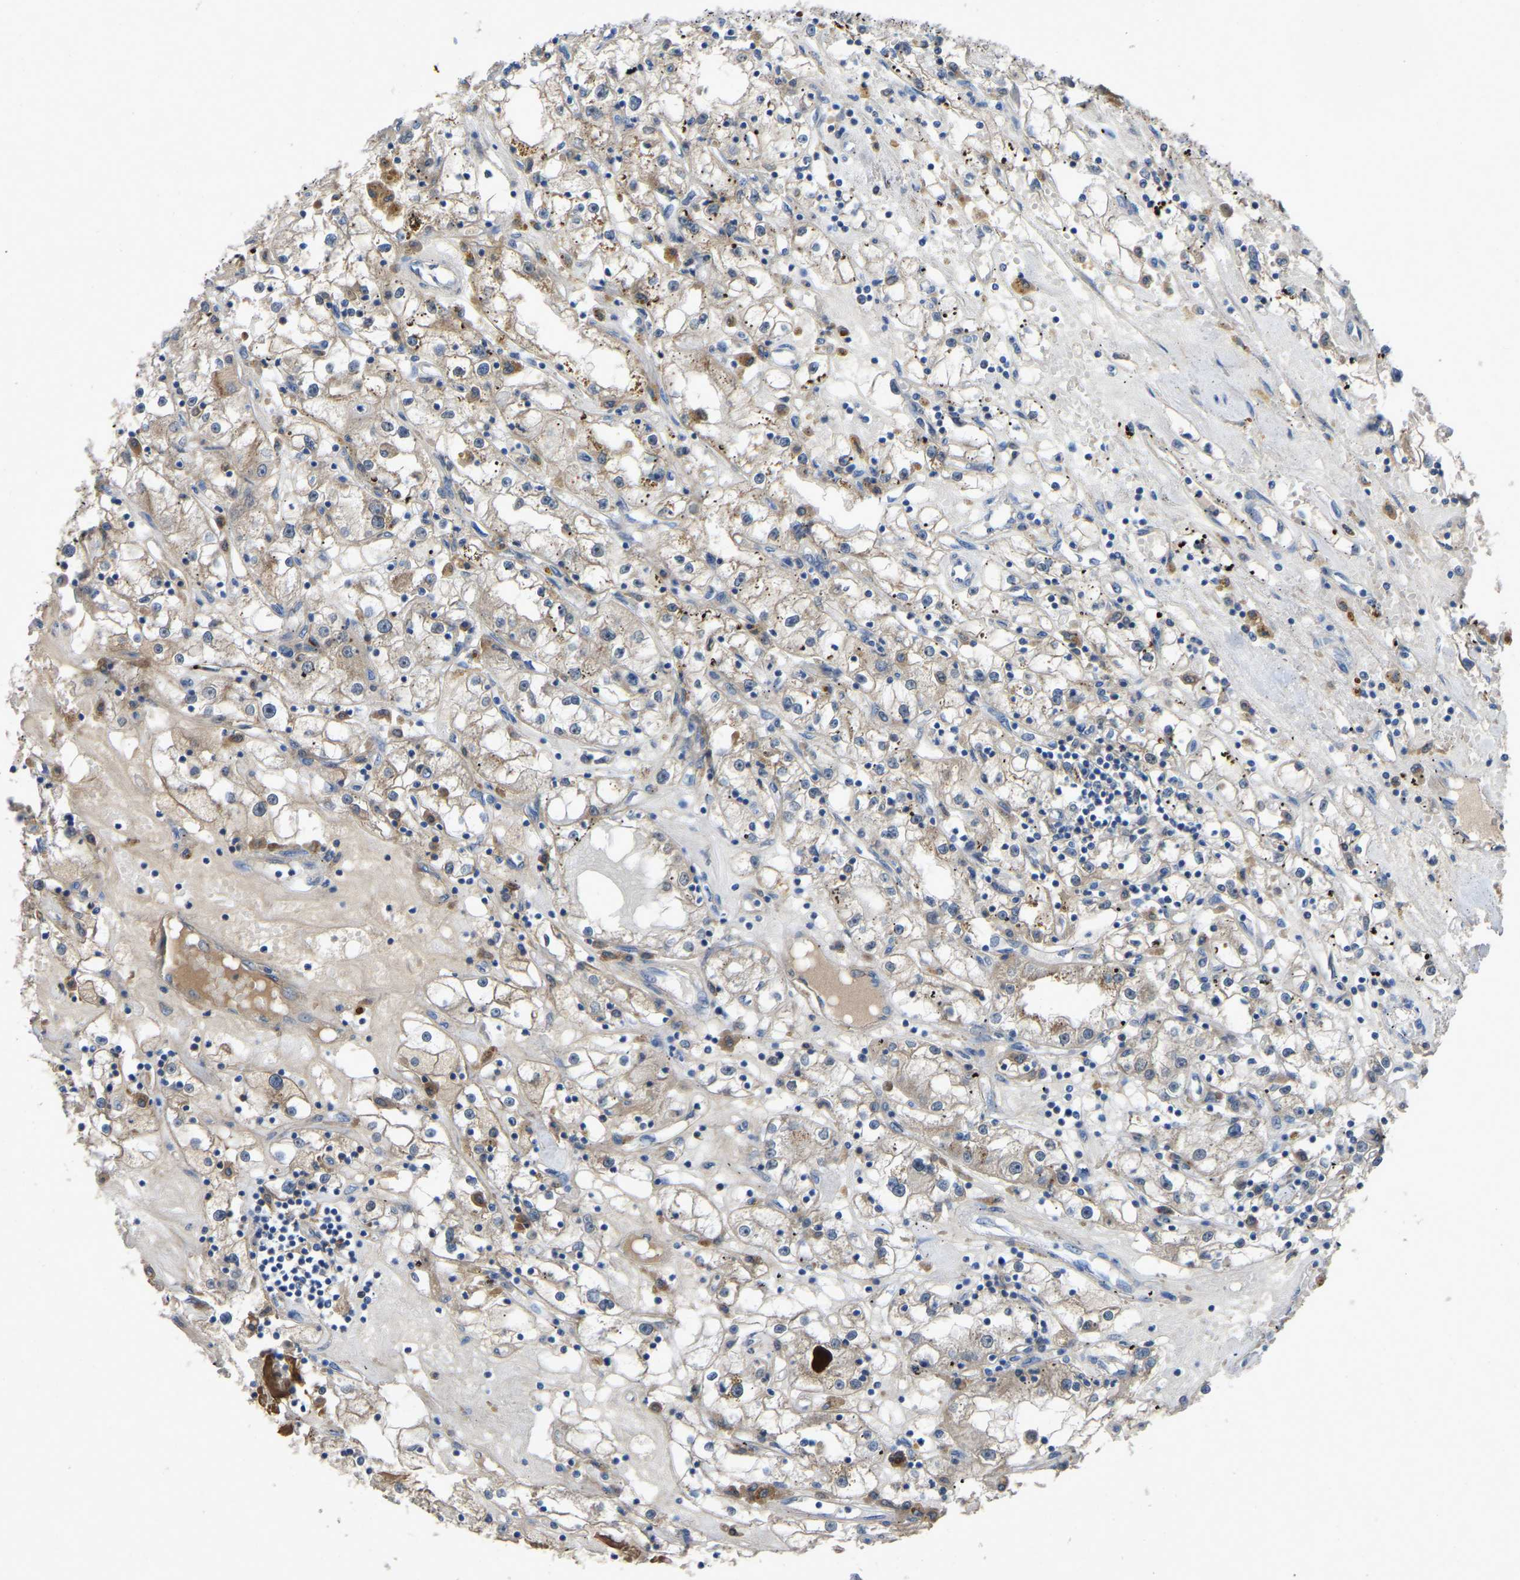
{"staining": {"intensity": "weak", "quantity": ">75%", "location": "cytoplasmic/membranous"}, "tissue": "renal cancer", "cell_type": "Tumor cells", "image_type": "cancer", "snomed": [{"axis": "morphology", "description": "Adenocarcinoma, NOS"}, {"axis": "topography", "description": "Kidney"}], "caption": "Human adenocarcinoma (renal) stained with a protein marker reveals weak staining in tumor cells.", "gene": "FHIT", "patient": {"sex": "male", "age": 56}}